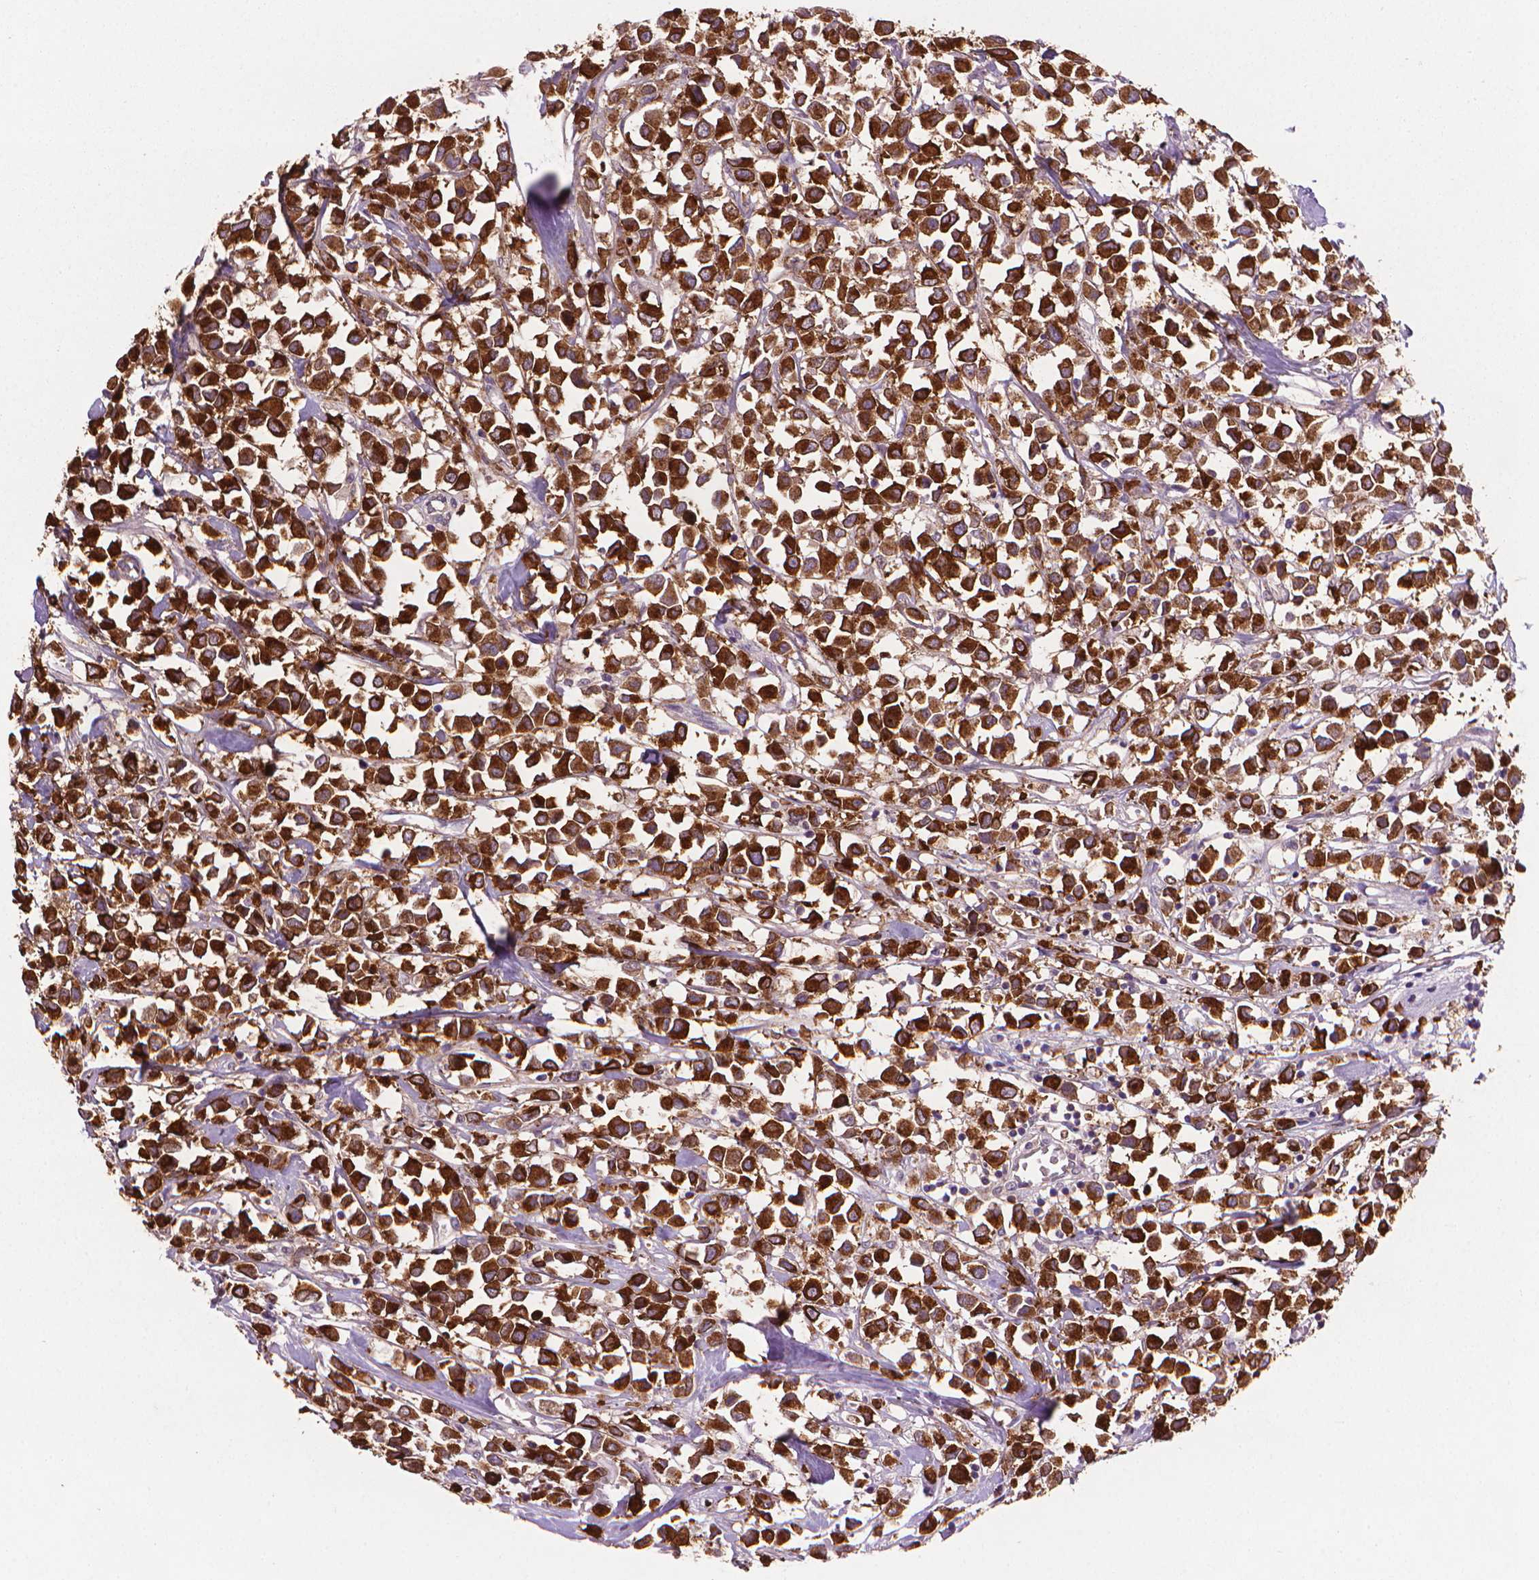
{"staining": {"intensity": "strong", "quantity": ">75%", "location": "cytoplasmic/membranous"}, "tissue": "breast cancer", "cell_type": "Tumor cells", "image_type": "cancer", "snomed": [{"axis": "morphology", "description": "Duct carcinoma"}, {"axis": "topography", "description": "Breast"}], "caption": "This image reveals breast cancer (infiltrating ductal carcinoma) stained with IHC to label a protein in brown. The cytoplasmic/membranous of tumor cells show strong positivity for the protein. Nuclei are counter-stained blue.", "gene": "MUC1", "patient": {"sex": "female", "age": 61}}